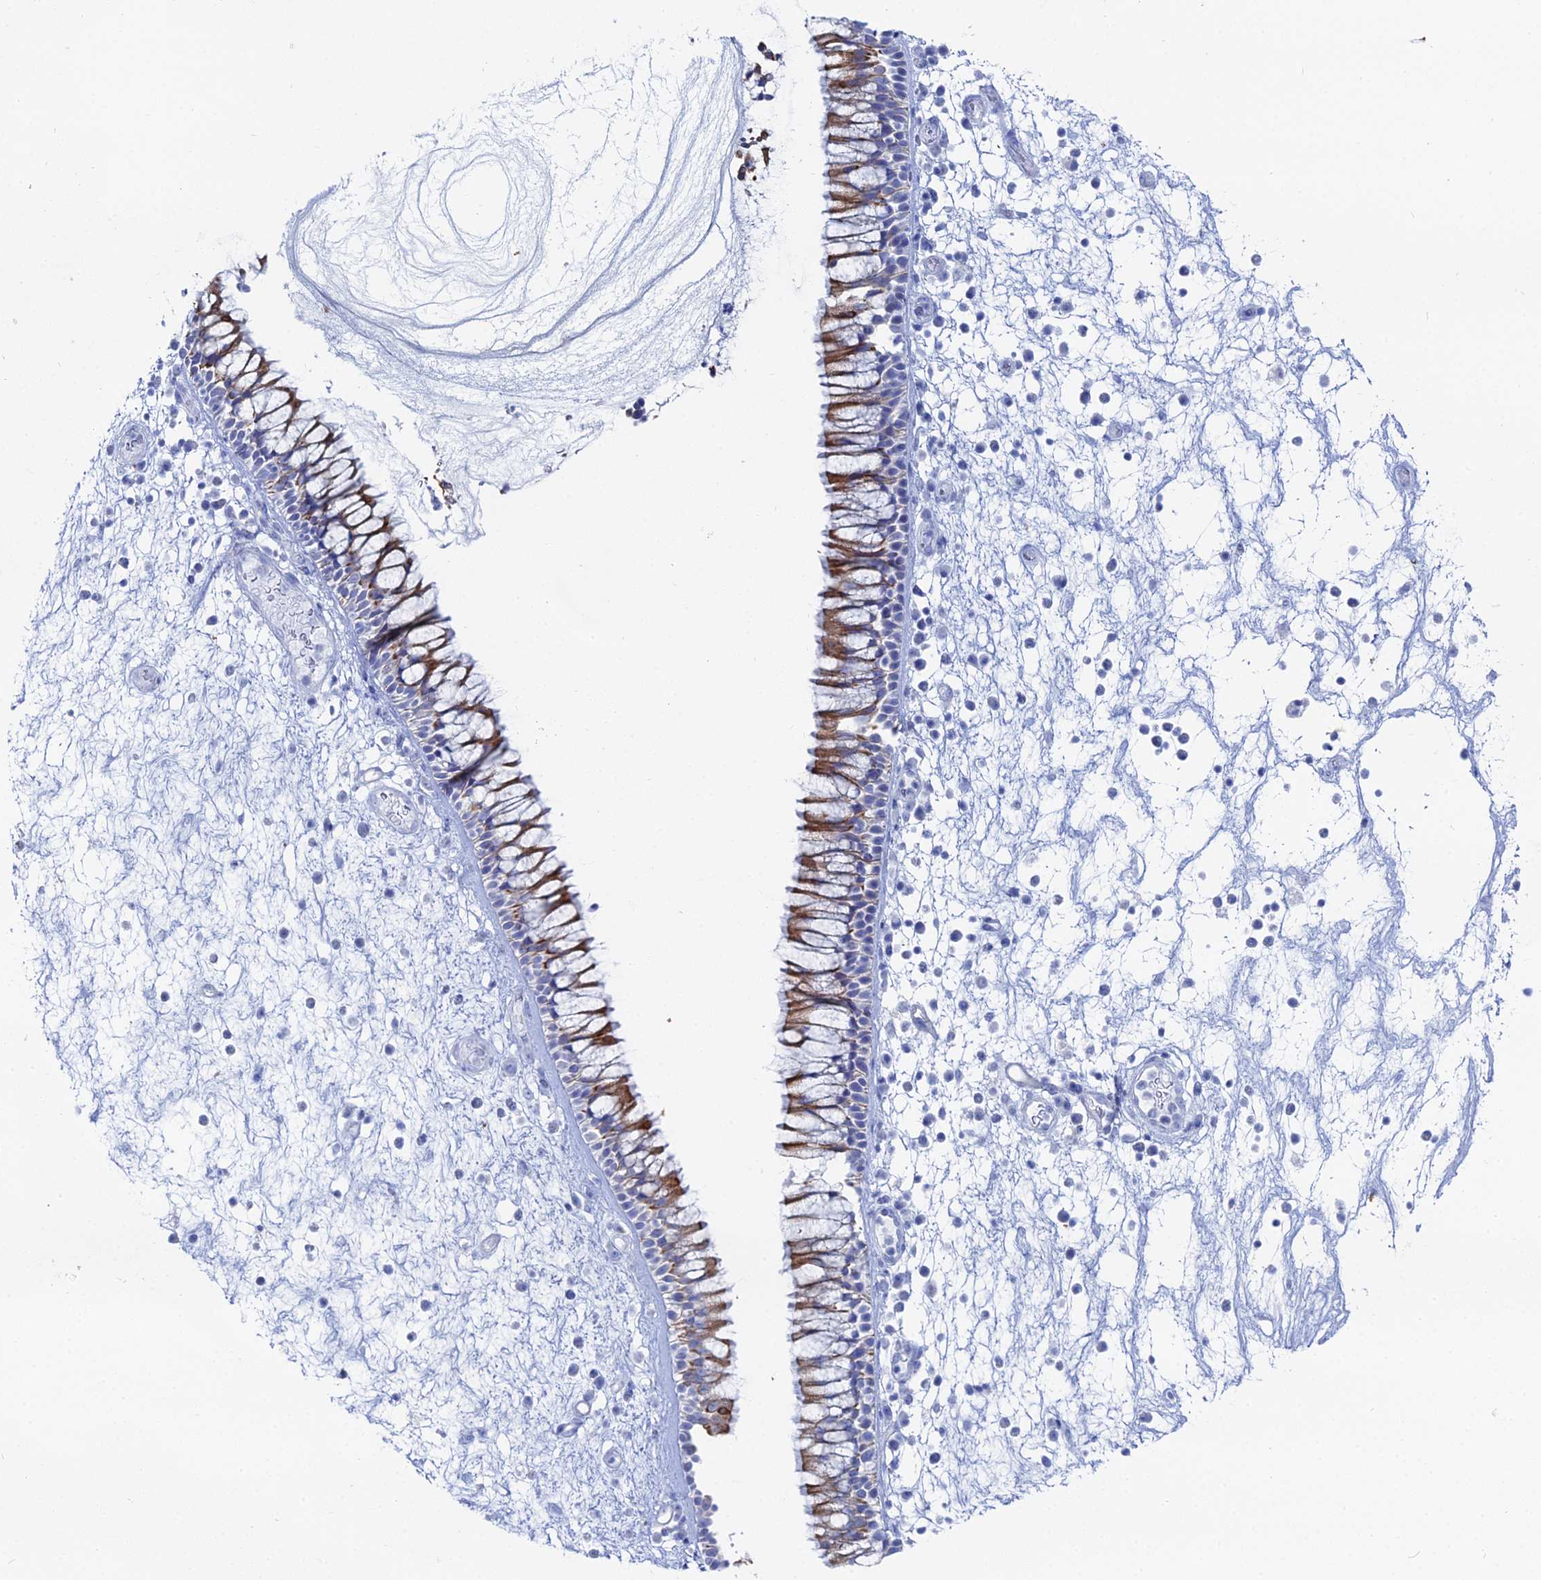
{"staining": {"intensity": "moderate", "quantity": "25%-75%", "location": "cytoplasmic/membranous"}, "tissue": "nasopharynx", "cell_type": "Respiratory epithelial cells", "image_type": "normal", "snomed": [{"axis": "morphology", "description": "Normal tissue, NOS"}, {"axis": "morphology", "description": "Inflammation, NOS"}, {"axis": "morphology", "description": "Malignant melanoma, Metastatic site"}, {"axis": "topography", "description": "Nasopharynx"}], "caption": "The histopathology image shows immunohistochemical staining of benign nasopharynx. There is moderate cytoplasmic/membranous expression is present in approximately 25%-75% of respiratory epithelial cells. Ihc stains the protein in brown and the nuclei are stained blue.", "gene": "DHX34", "patient": {"sex": "male", "age": 70}}